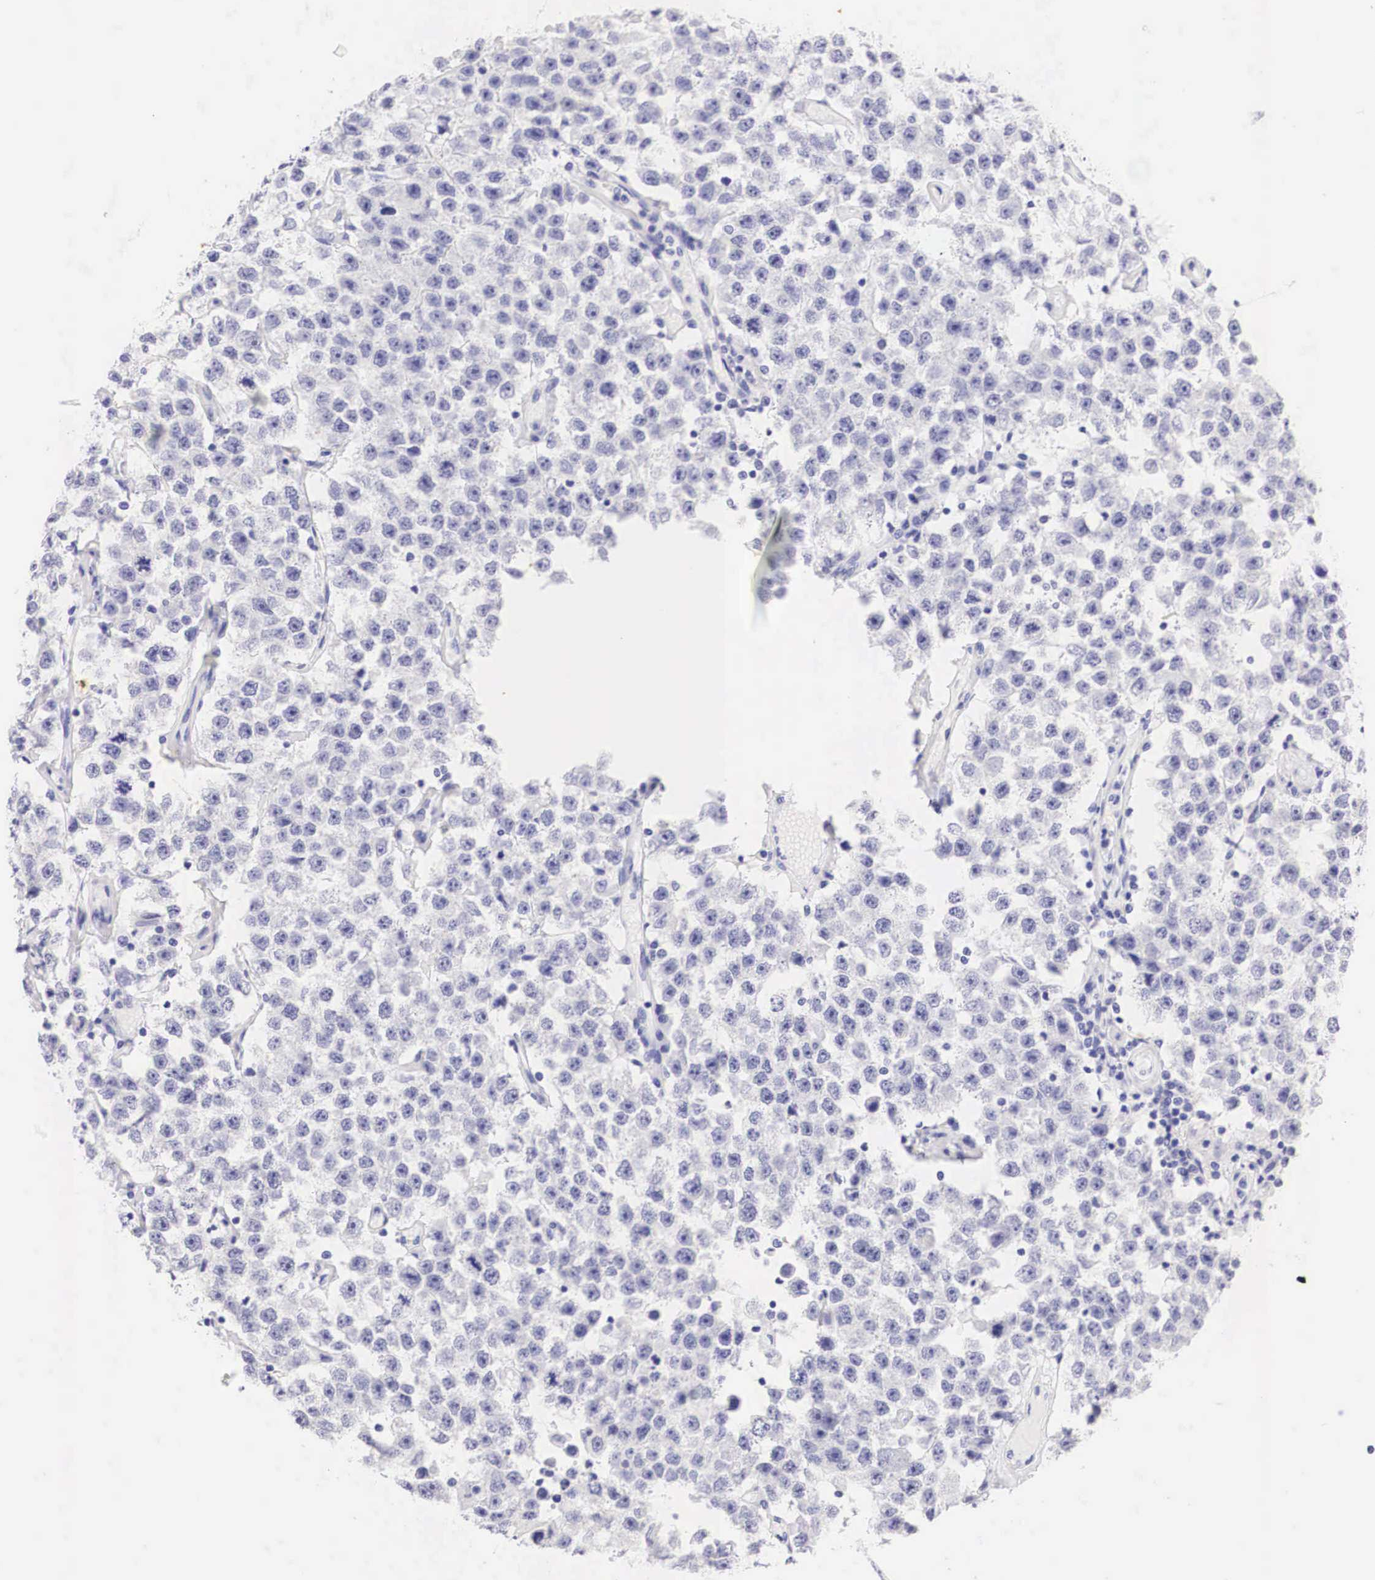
{"staining": {"intensity": "negative", "quantity": "none", "location": "none"}, "tissue": "testis cancer", "cell_type": "Tumor cells", "image_type": "cancer", "snomed": [{"axis": "morphology", "description": "Seminoma, NOS"}, {"axis": "topography", "description": "Testis"}], "caption": "This image is of testis seminoma stained with IHC to label a protein in brown with the nuclei are counter-stained blue. There is no staining in tumor cells.", "gene": "TYR", "patient": {"sex": "male", "age": 52}}